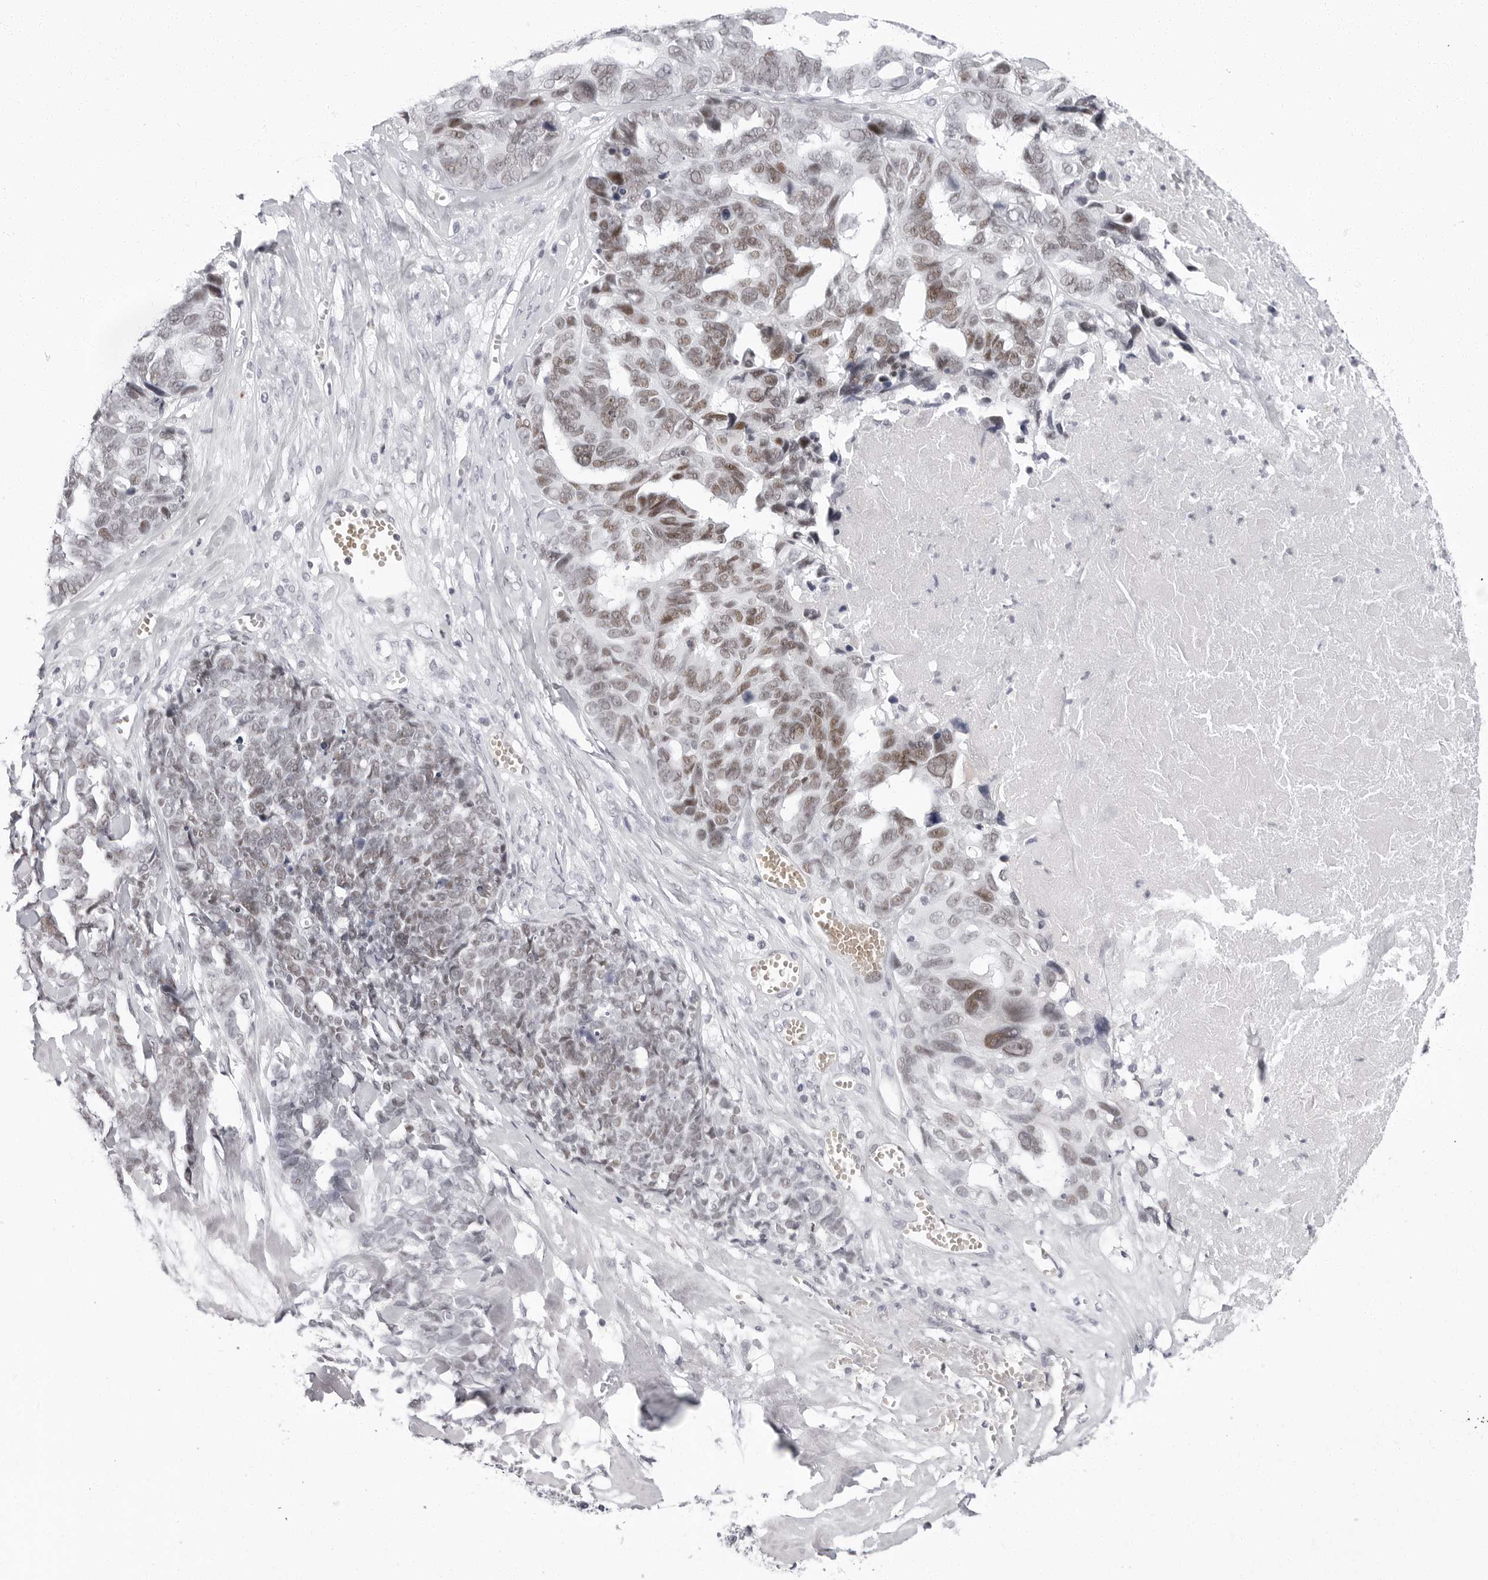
{"staining": {"intensity": "moderate", "quantity": "25%-75%", "location": "nuclear"}, "tissue": "ovarian cancer", "cell_type": "Tumor cells", "image_type": "cancer", "snomed": [{"axis": "morphology", "description": "Cystadenocarcinoma, serous, NOS"}, {"axis": "topography", "description": "Ovary"}], "caption": "Immunohistochemical staining of ovarian cancer exhibits moderate nuclear protein expression in approximately 25%-75% of tumor cells.", "gene": "VEZF1", "patient": {"sex": "female", "age": 79}}